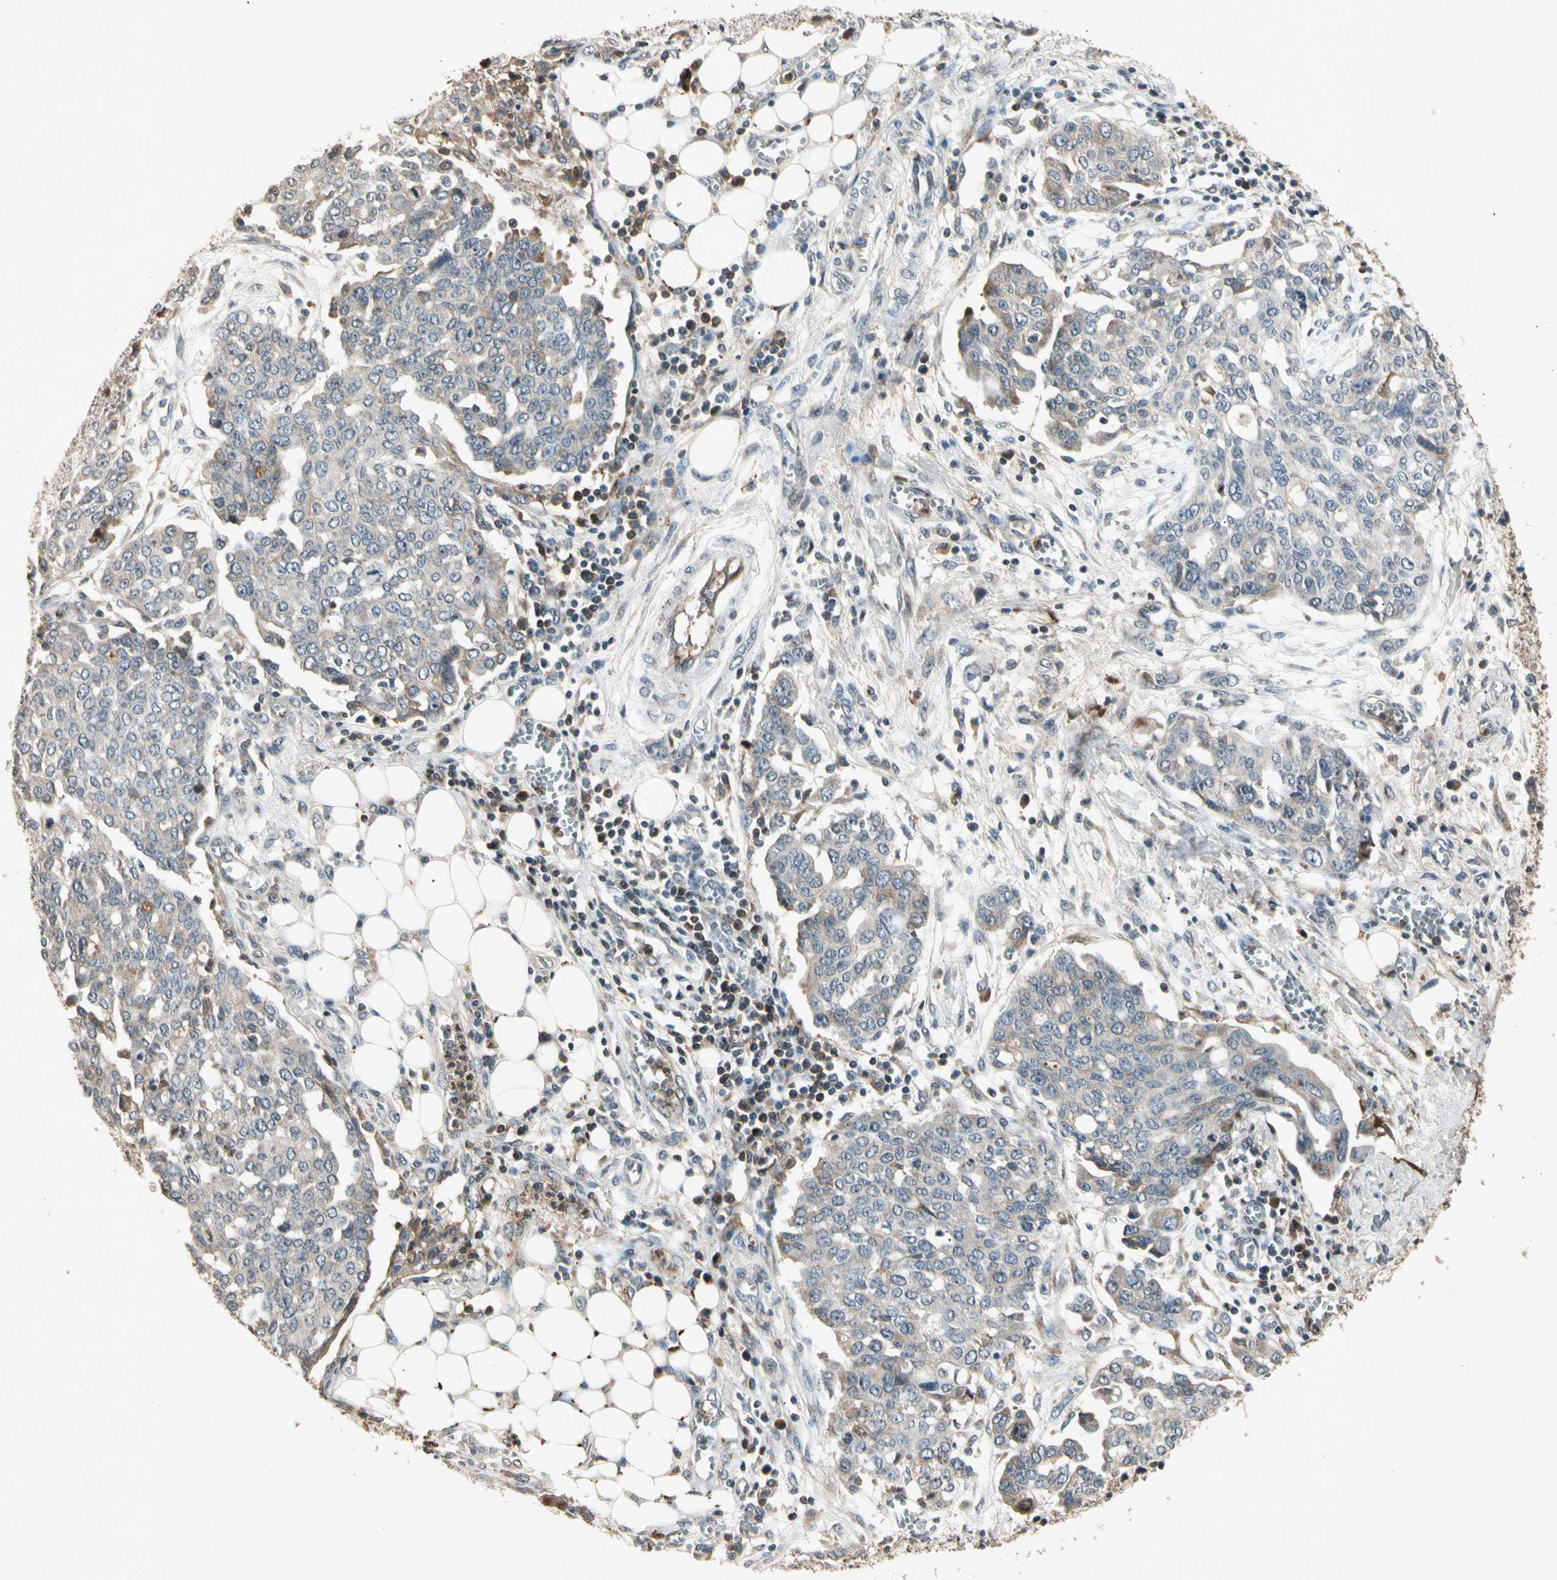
{"staining": {"intensity": "weak", "quantity": "25%-75%", "location": "cytoplasmic/membranous"}, "tissue": "ovarian cancer", "cell_type": "Tumor cells", "image_type": "cancer", "snomed": [{"axis": "morphology", "description": "Cystadenocarcinoma, serous, NOS"}, {"axis": "topography", "description": "Soft tissue"}, {"axis": "topography", "description": "Ovary"}], "caption": "A brown stain shows weak cytoplasmic/membranous positivity of a protein in ovarian cancer (serous cystadenocarcinoma) tumor cells. (Stains: DAB (3,3'-diaminobenzidine) in brown, nuclei in blue, Microscopy: brightfield microscopy at high magnification).", "gene": "CP", "patient": {"sex": "female", "age": 57}}